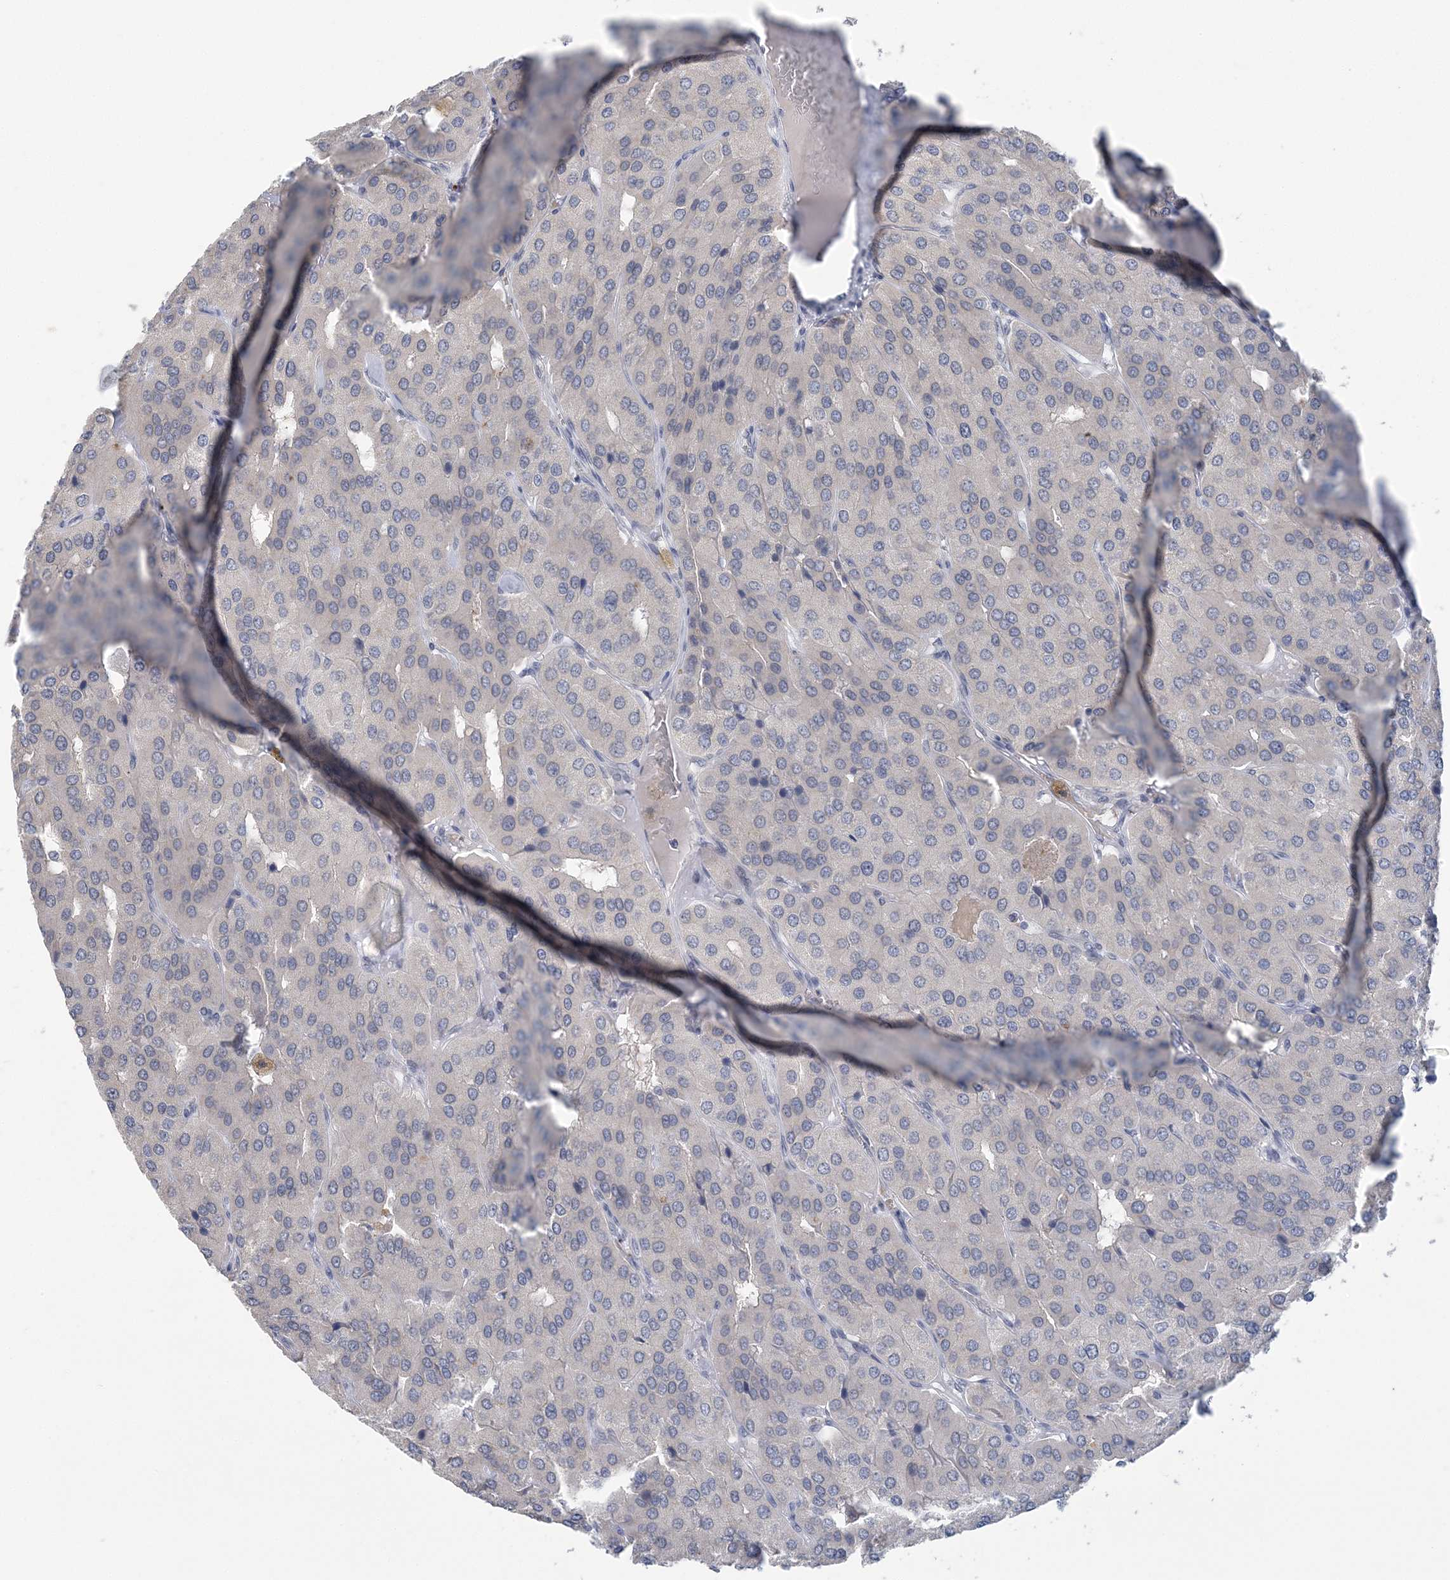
{"staining": {"intensity": "negative", "quantity": "none", "location": "none"}, "tissue": "parathyroid gland", "cell_type": "Glandular cells", "image_type": "normal", "snomed": [{"axis": "morphology", "description": "Normal tissue, NOS"}, {"axis": "morphology", "description": "Adenoma, NOS"}, {"axis": "topography", "description": "Parathyroid gland"}], "caption": "IHC of normal parathyroid gland displays no staining in glandular cells.", "gene": "ZBTB7A", "patient": {"sex": "female", "age": 86}}